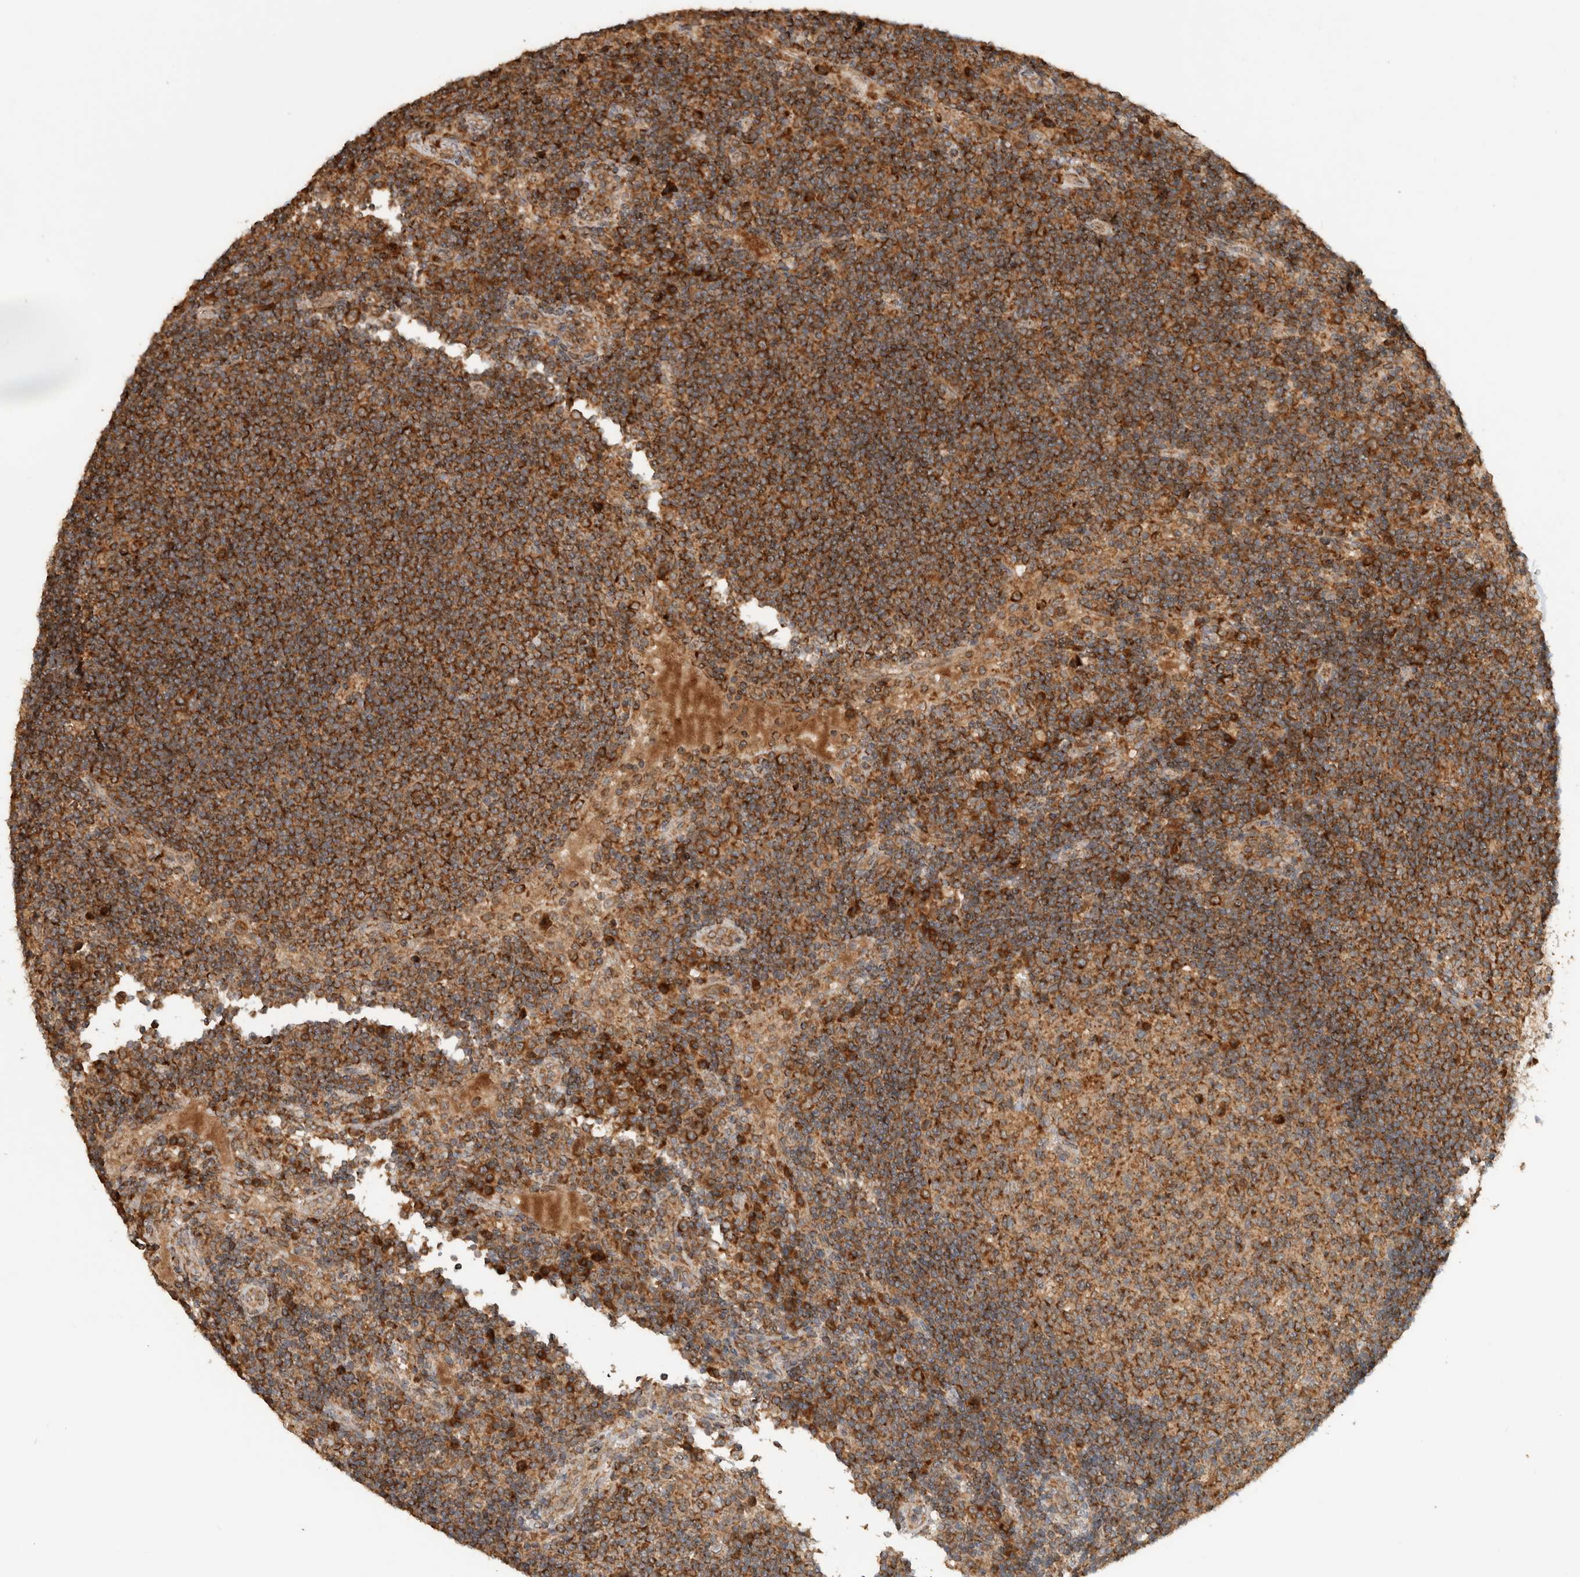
{"staining": {"intensity": "strong", "quantity": ">75%", "location": "cytoplasmic/membranous"}, "tissue": "lymph node", "cell_type": "Germinal center cells", "image_type": "normal", "snomed": [{"axis": "morphology", "description": "Normal tissue, NOS"}, {"axis": "topography", "description": "Lymph node"}], "caption": "An image showing strong cytoplasmic/membranous expression in about >75% of germinal center cells in unremarkable lymph node, as visualized by brown immunohistochemical staining.", "gene": "EIF2B3", "patient": {"sex": "female", "age": 53}}